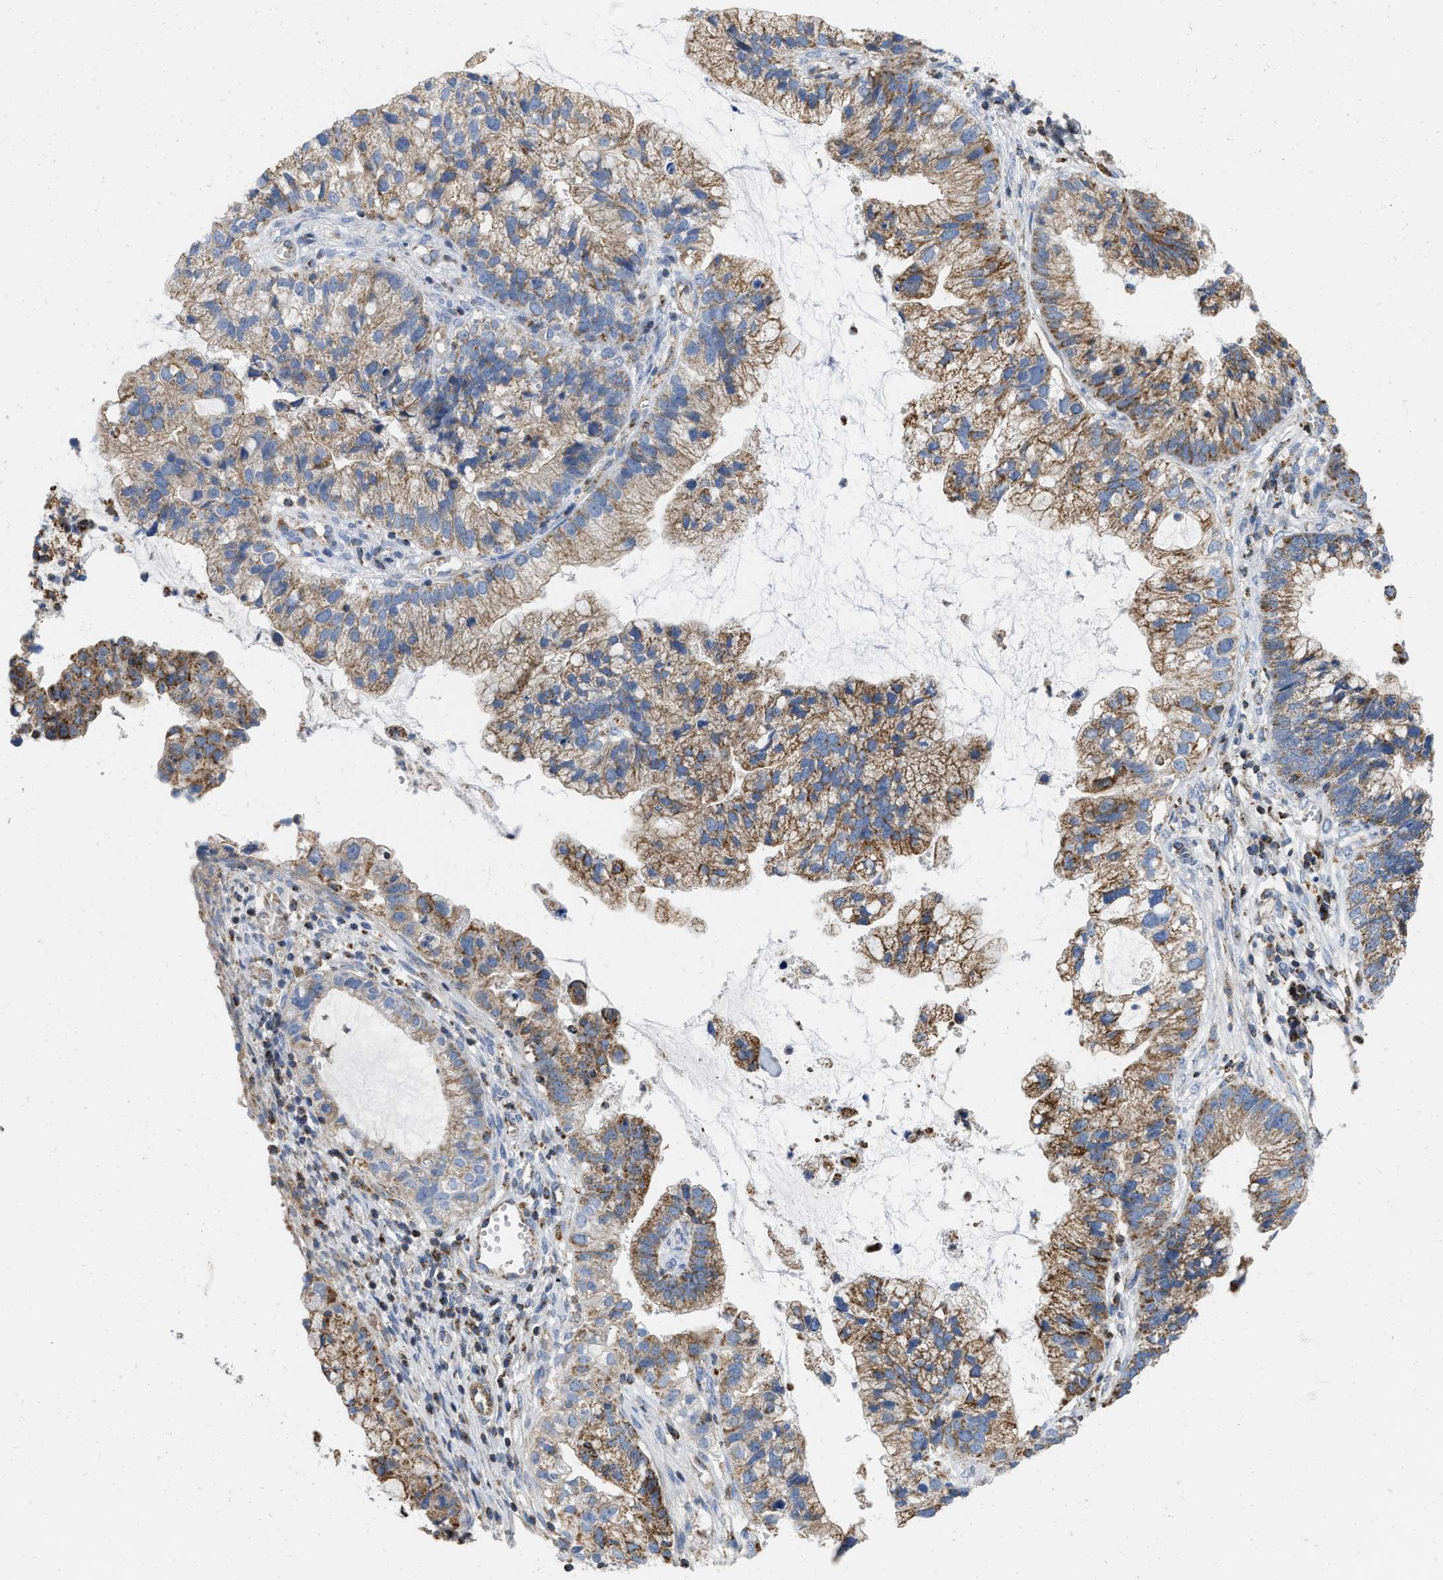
{"staining": {"intensity": "moderate", "quantity": ">75%", "location": "cytoplasmic/membranous"}, "tissue": "cervical cancer", "cell_type": "Tumor cells", "image_type": "cancer", "snomed": [{"axis": "morphology", "description": "Adenocarcinoma, NOS"}, {"axis": "topography", "description": "Cervix"}], "caption": "This photomicrograph reveals IHC staining of human cervical cancer (adenocarcinoma), with medium moderate cytoplasmic/membranous positivity in approximately >75% of tumor cells.", "gene": "GRB10", "patient": {"sex": "female", "age": 44}}